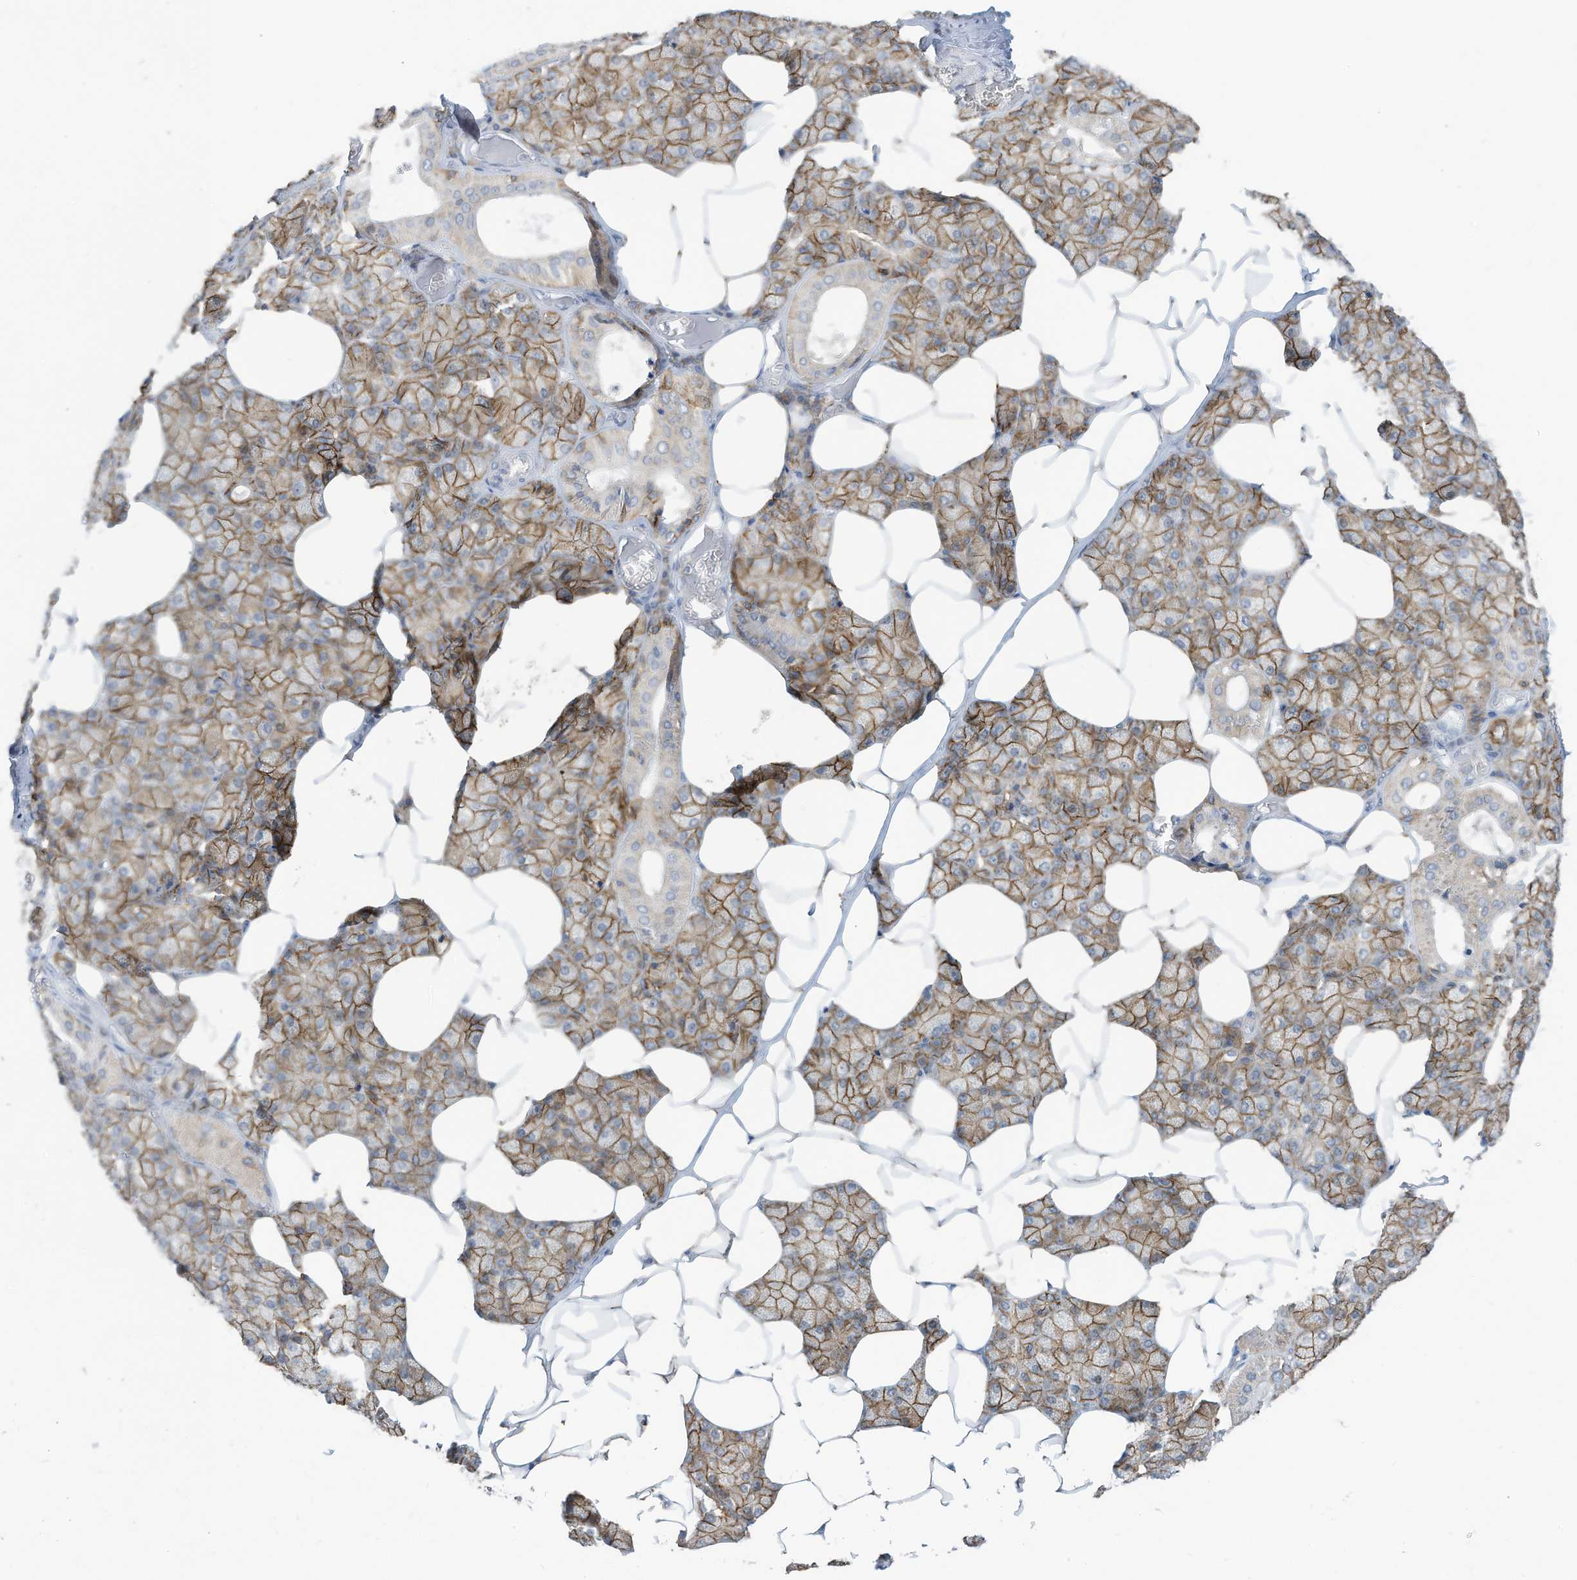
{"staining": {"intensity": "moderate", "quantity": ">75%", "location": "cytoplasmic/membranous"}, "tissue": "salivary gland", "cell_type": "Glandular cells", "image_type": "normal", "snomed": [{"axis": "morphology", "description": "Normal tissue, NOS"}, {"axis": "topography", "description": "Salivary gland"}], "caption": "A medium amount of moderate cytoplasmic/membranous expression is present in approximately >75% of glandular cells in benign salivary gland. Using DAB (3,3'-diaminobenzidine) (brown) and hematoxylin (blue) stains, captured at high magnification using brightfield microscopy.", "gene": "SLC1A5", "patient": {"sex": "male", "age": 62}}